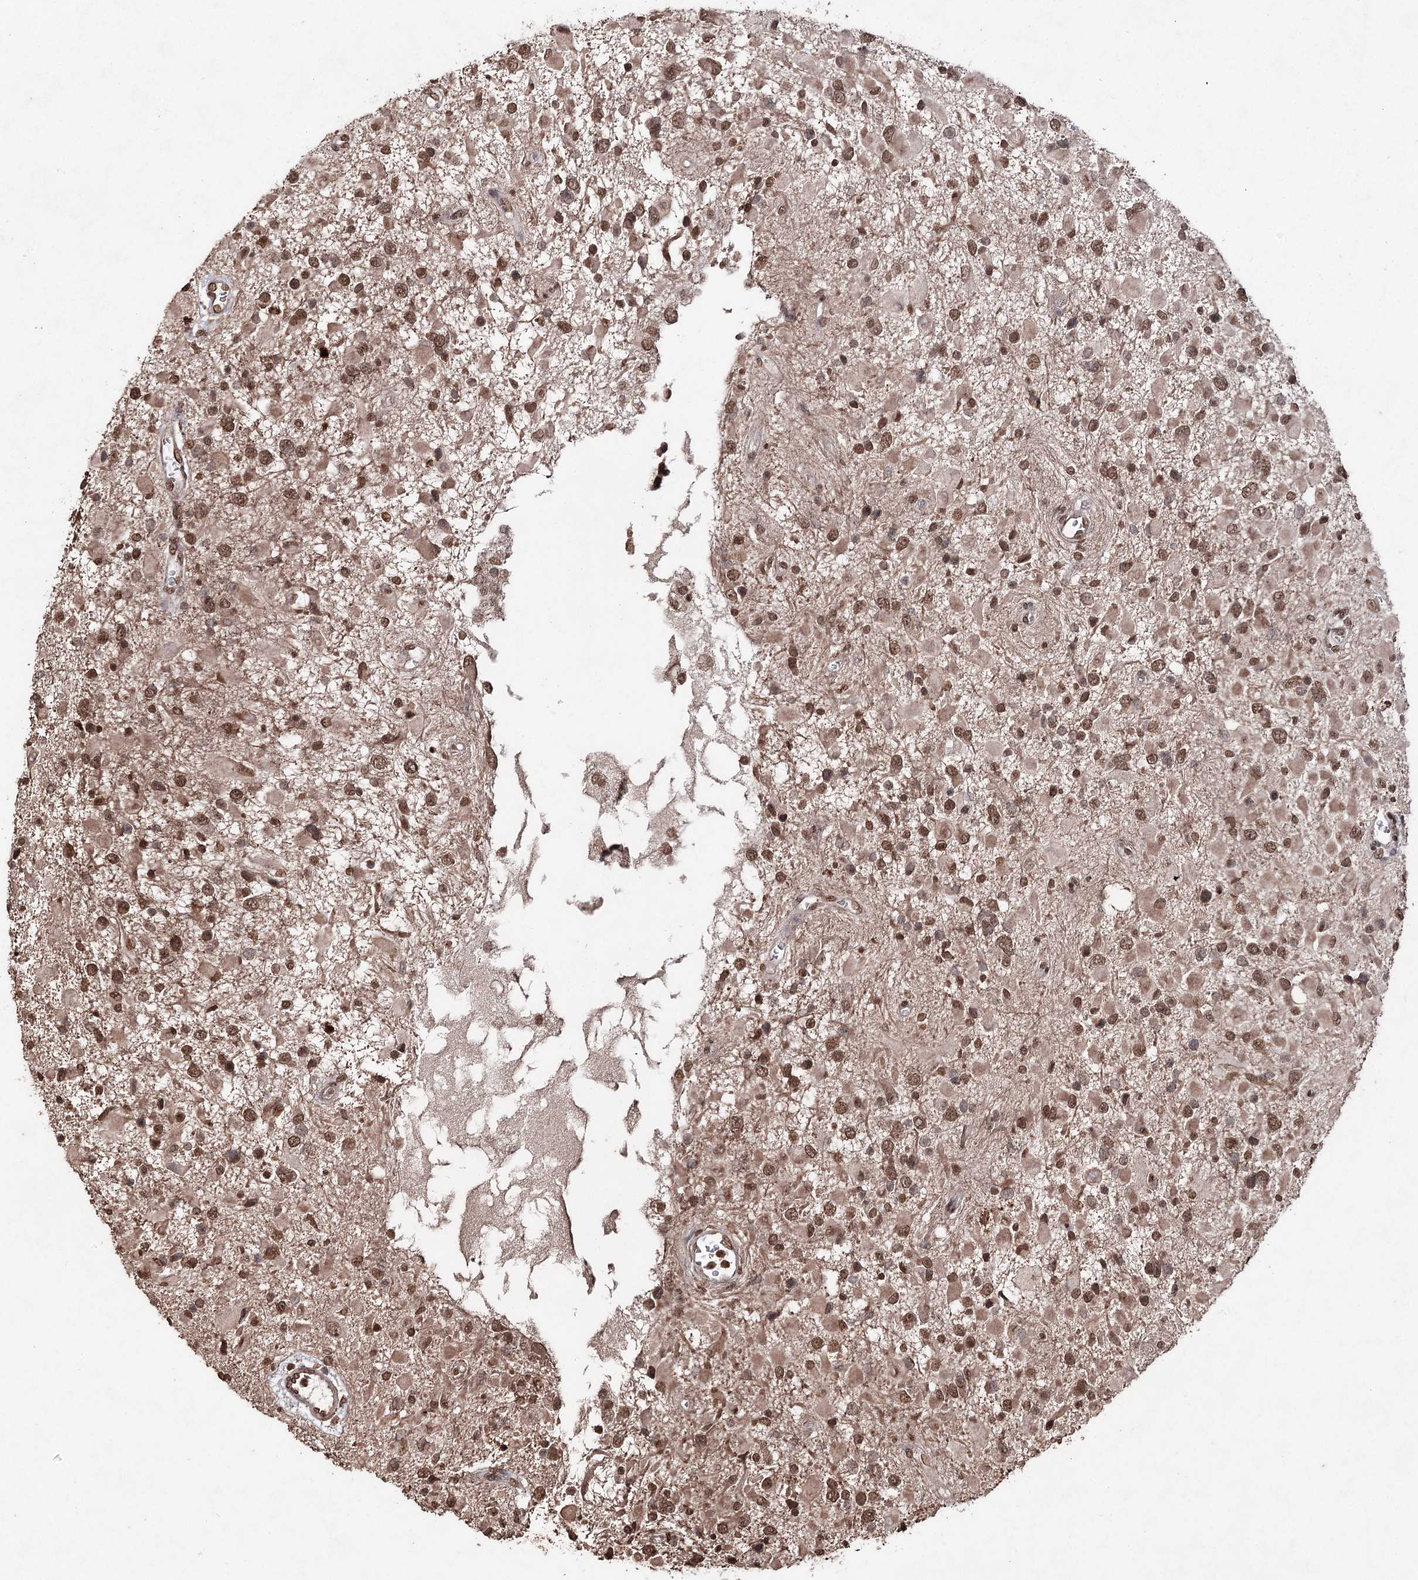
{"staining": {"intensity": "moderate", "quantity": ">75%", "location": "cytoplasmic/membranous,nuclear"}, "tissue": "glioma", "cell_type": "Tumor cells", "image_type": "cancer", "snomed": [{"axis": "morphology", "description": "Glioma, malignant, High grade"}, {"axis": "topography", "description": "Brain"}], "caption": "Immunohistochemical staining of glioma reveals medium levels of moderate cytoplasmic/membranous and nuclear protein staining in approximately >75% of tumor cells.", "gene": "ATG14", "patient": {"sex": "male", "age": 53}}